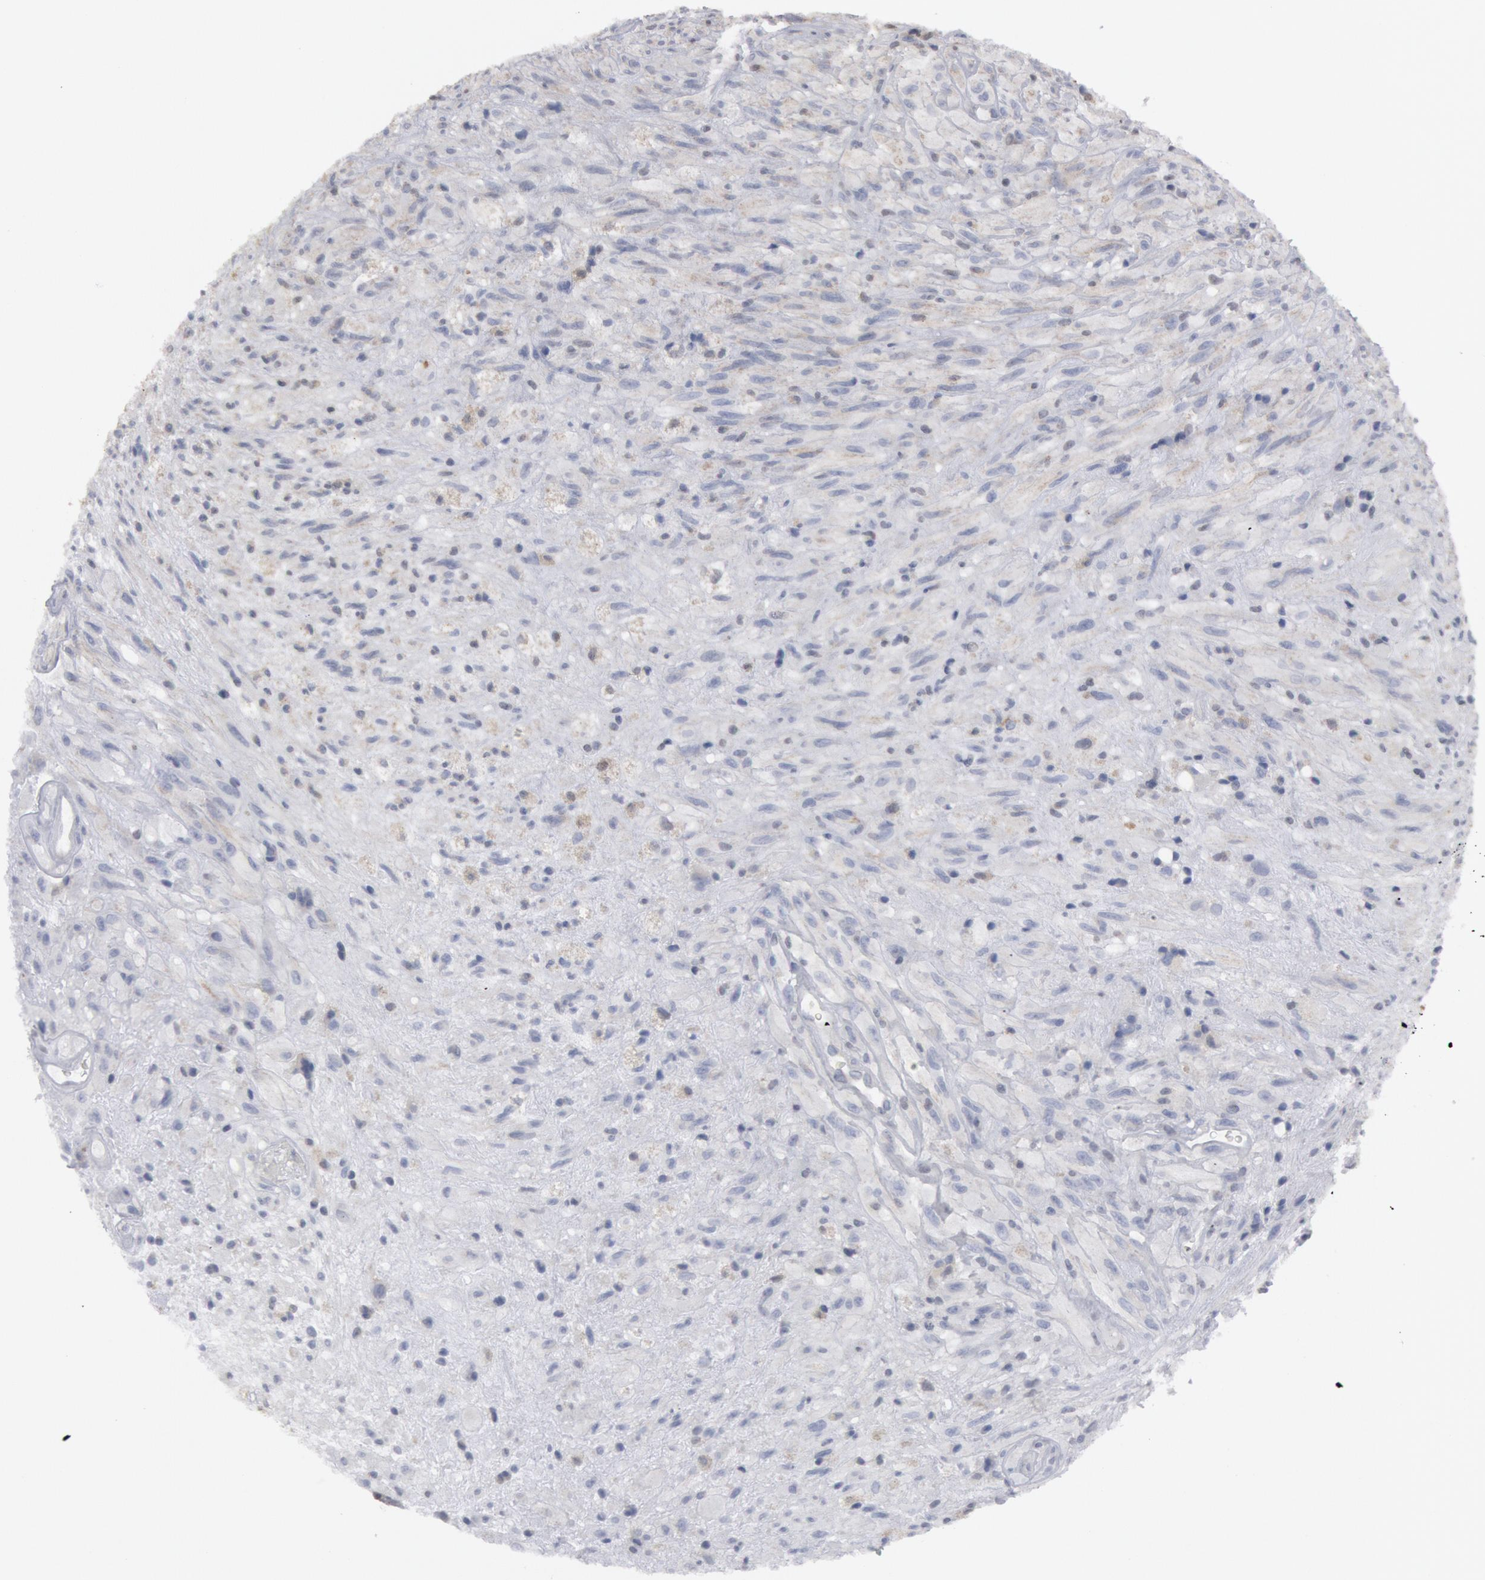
{"staining": {"intensity": "negative", "quantity": "none", "location": "none"}, "tissue": "glioma", "cell_type": "Tumor cells", "image_type": "cancer", "snomed": [{"axis": "morphology", "description": "Glioma, malignant, High grade"}, {"axis": "topography", "description": "Brain"}], "caption": "This is an IHC micrograph of human malignant high-grade glioma. There is no positivity in tumor cells.", "gene": "DMC1", "patient": {"sex": "male", "age": 48}}